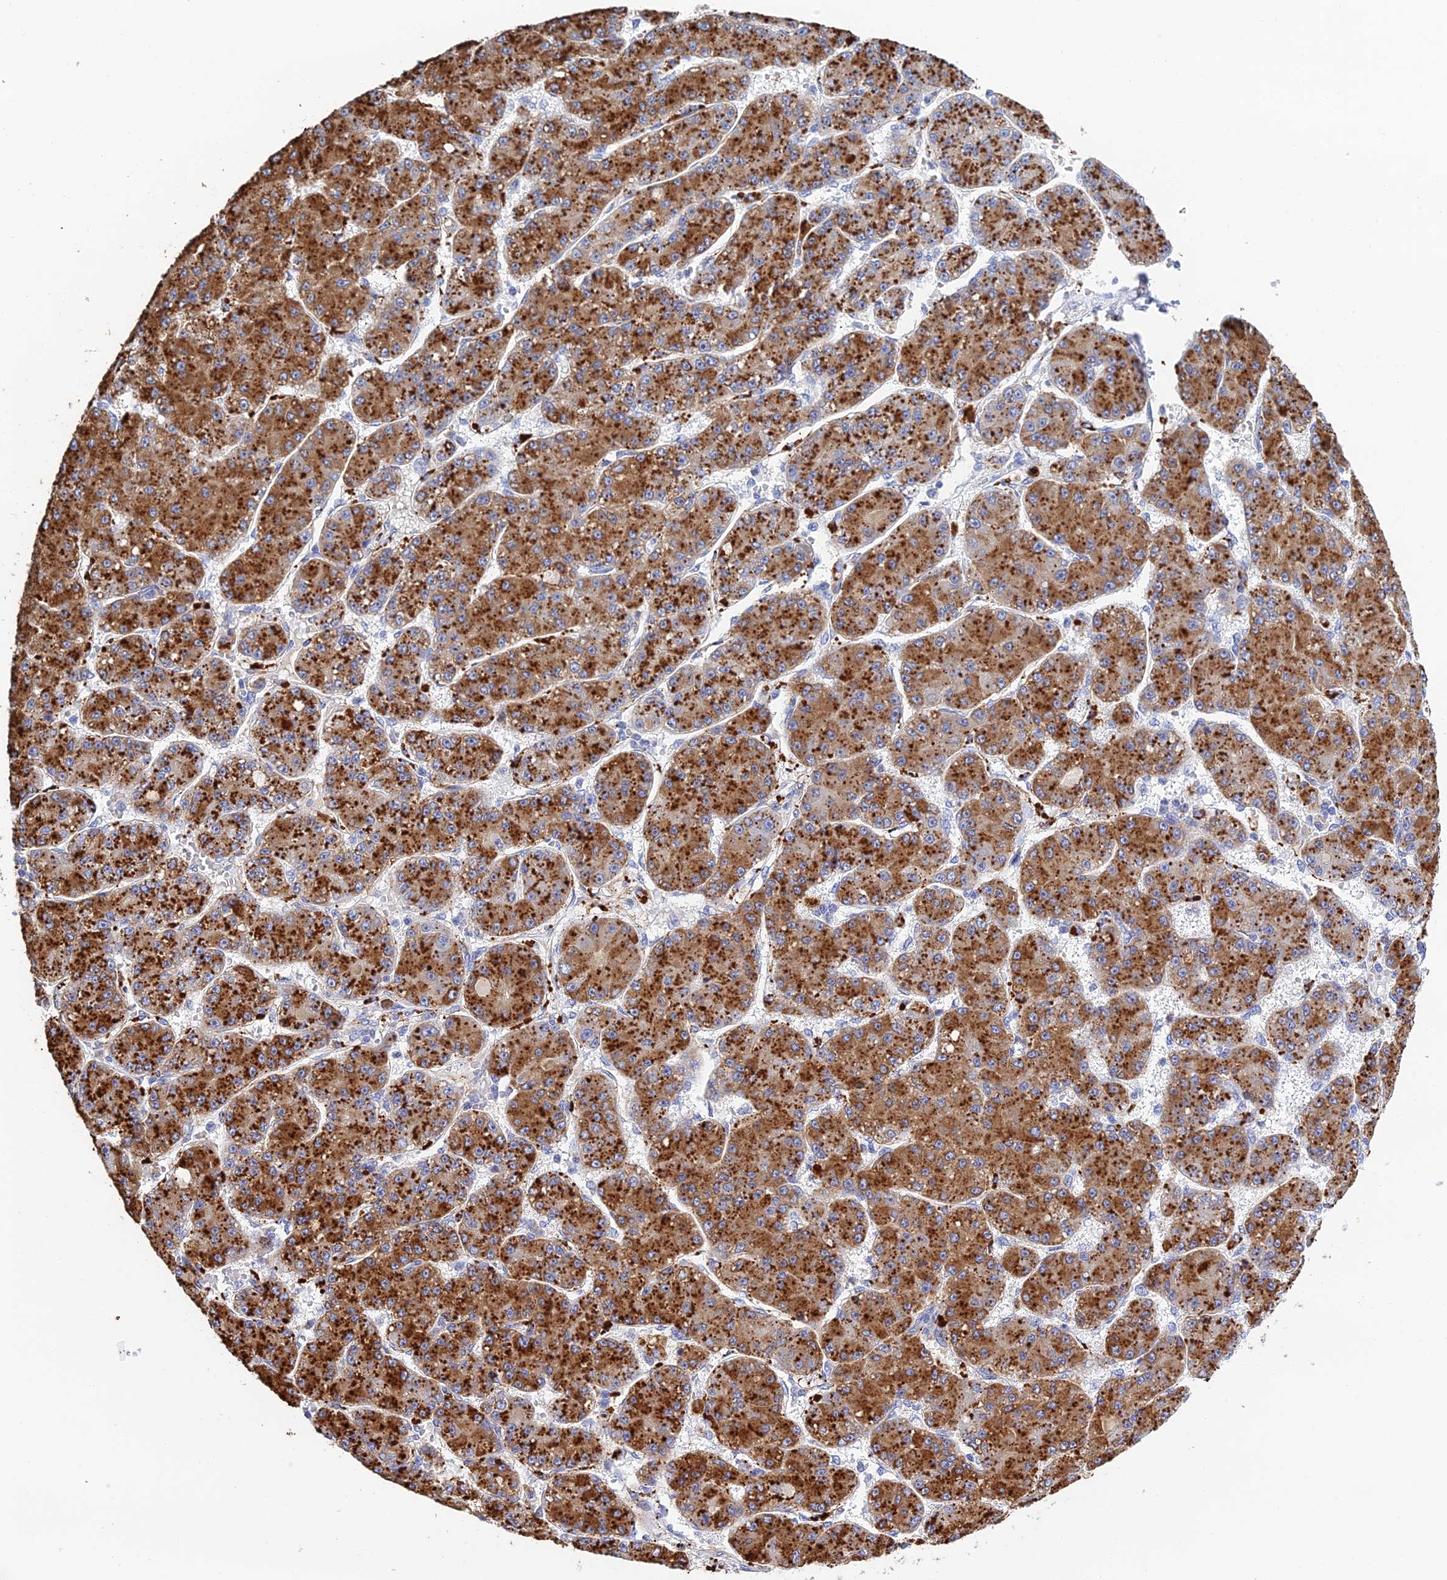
{"staining": {"intensity": "strong", "quantity": ">75%", "location": "cytoplasmic/membranous"}, "tissue": "liver cancer", "cell_type": "Tumor cells", "image_type": "cancer", "snomed": [{"axis": "morphology", "description": "Carcinoma, Hepatocellular, NOS"}, {"axis": "topography", "description": "Liver"}], "caption": "Liver cancer (hepatocellular carcinoma) was stained to show a protein in brown. There is high levels of strong cytoplasmic/membranous positivity in about >75% of tumor cells.", "gene": "RPGRIP1L", "patient": {"sex": "male", "age": 67}}